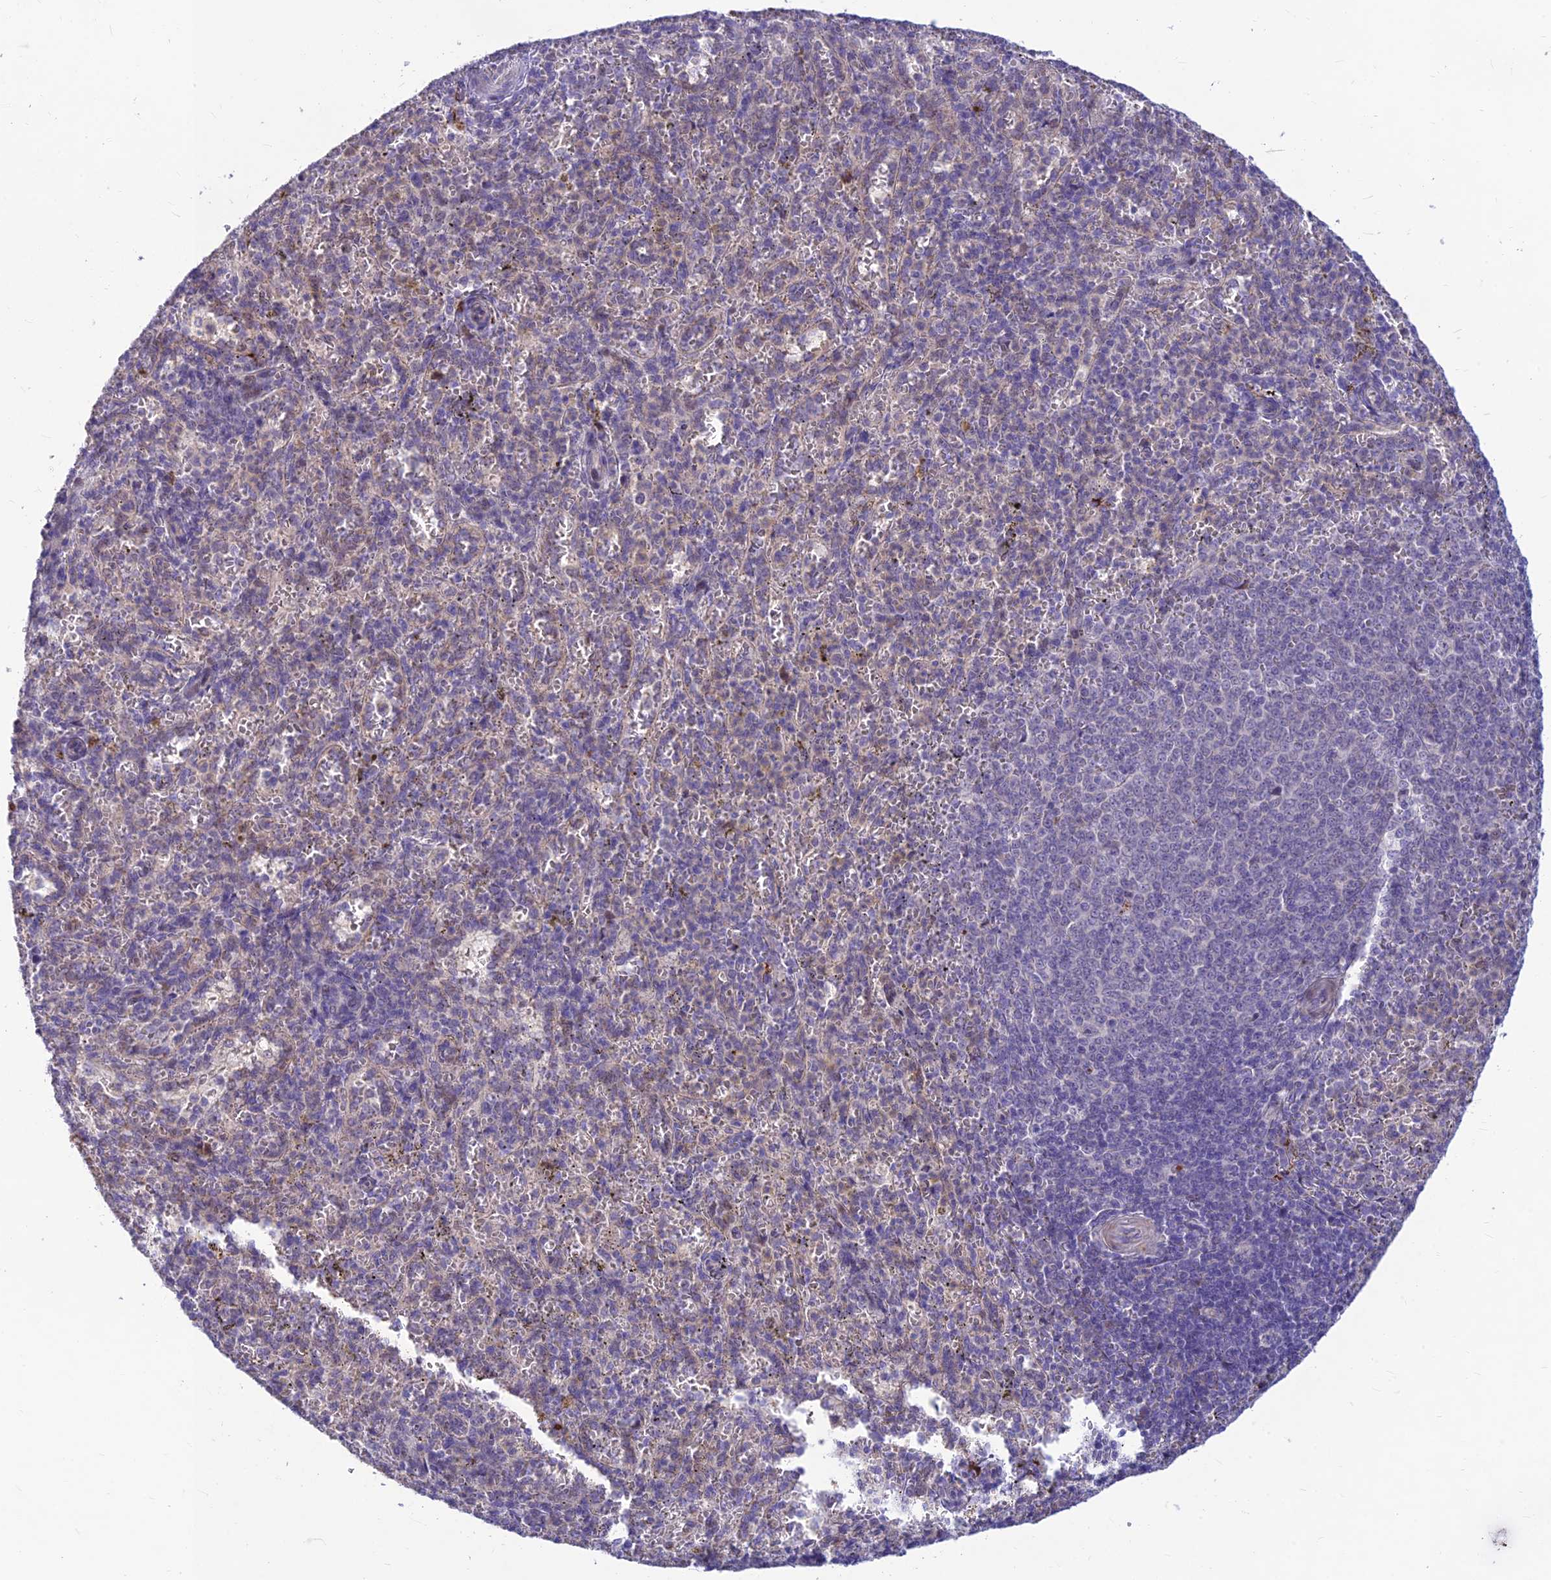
{"staining": {"intensity": "negative", "quantity": "none", "location": "none"}, "tissue": "spleen", "cell_type": "Cells in red pulp", "image_type": "normal", "snomed": [{"axis": "morphology", "description": "Normal tissue, NOS"}, {"axis": "topography", "description": "Spleen"}], "caption": "Cells in red pulp show no significant protein staining in normal spleen.", "gene": "ASPDH", "patient": {"sex": "female", "age": 21}}